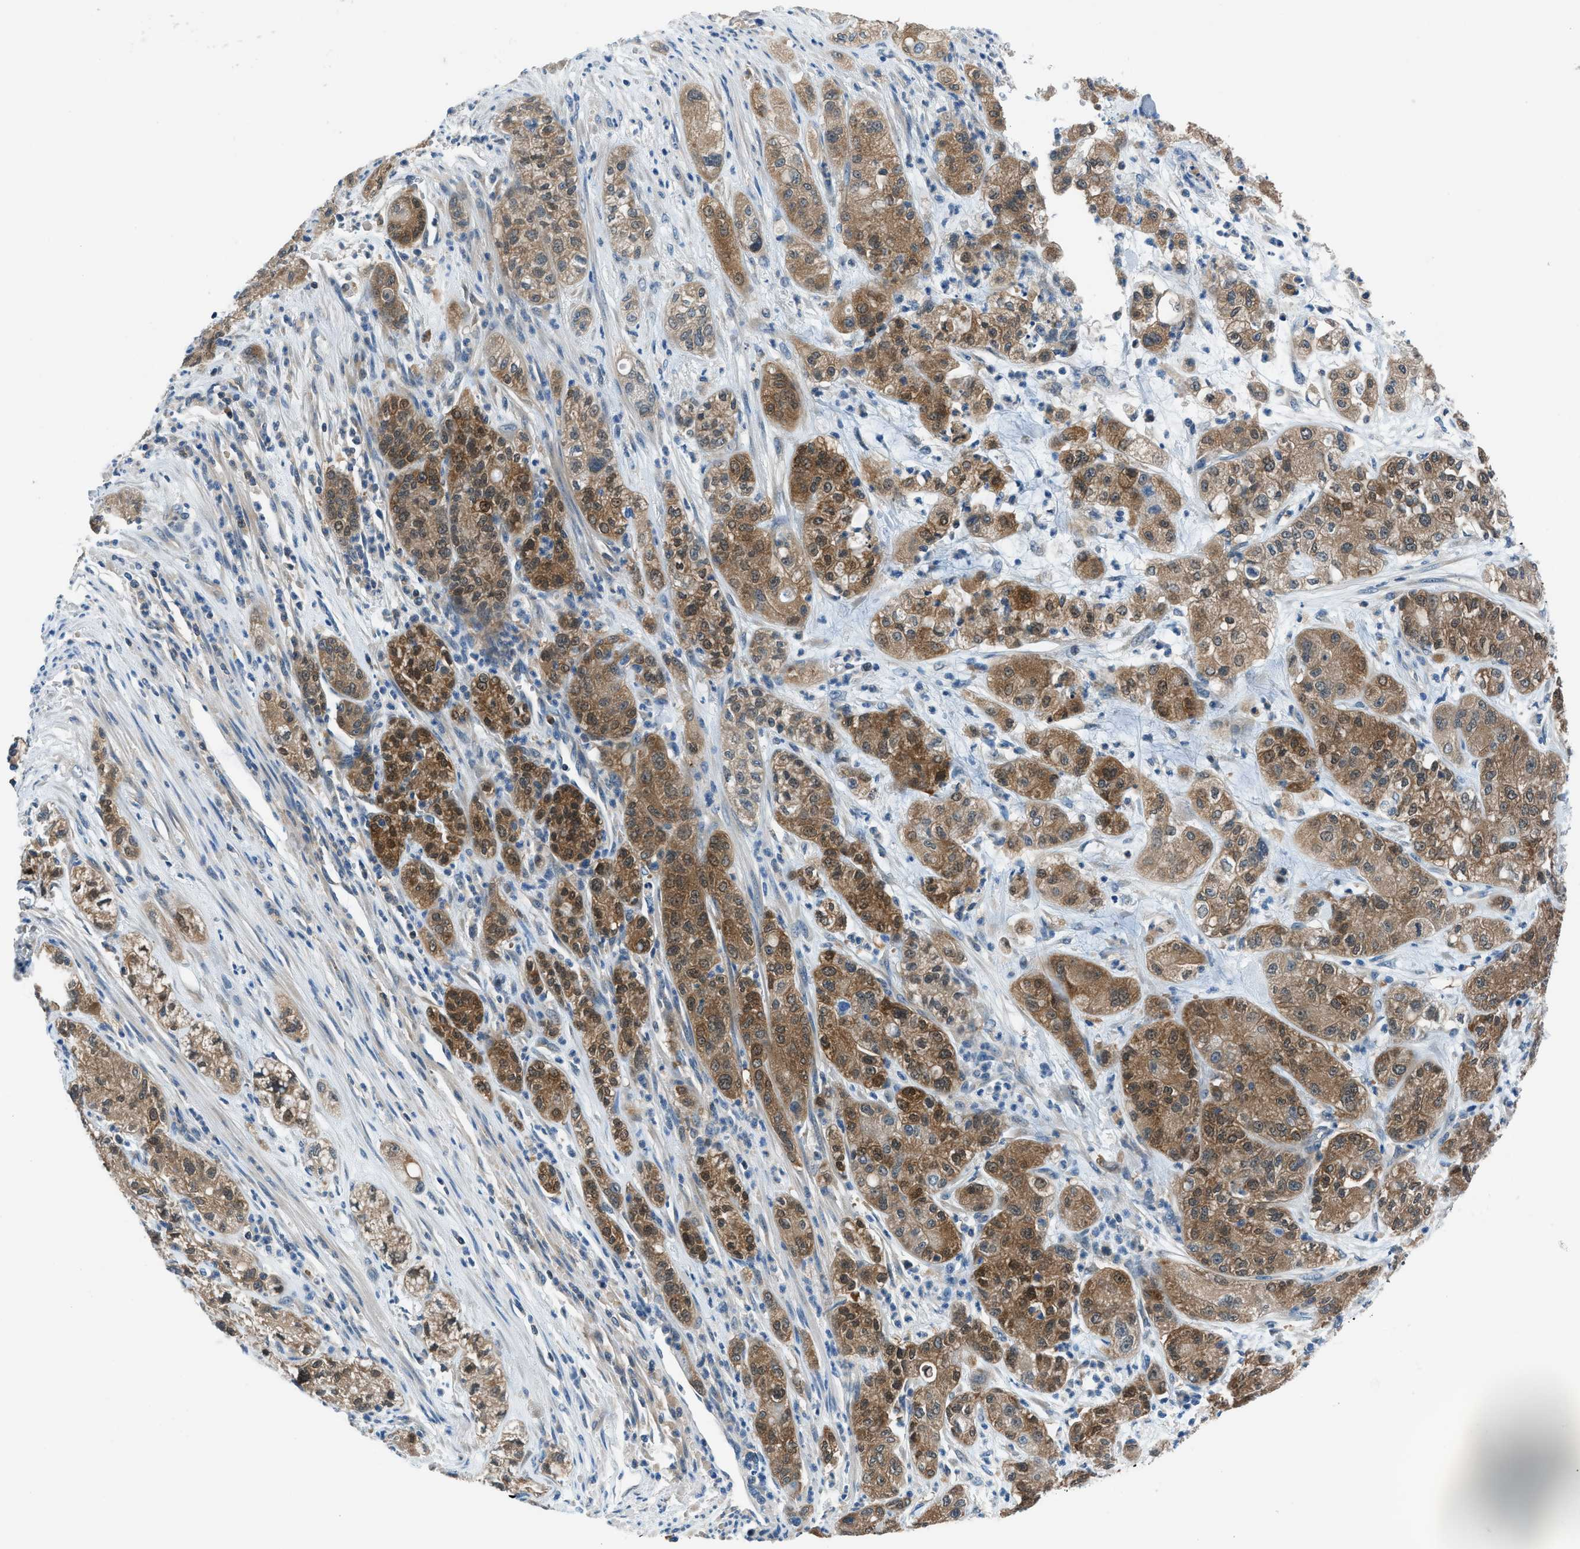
{"staining": {"intensity": "moderate", "quantity": ">75%", "location": "cytoplasmic/membranous"}, "tissue": "pancreatic cancer", "cell_type": "Tumor cells", "image_type": "cancer", "snomed": [{"axis": "morphology", "description": "Adenocarcinoma, NOS"}, {"axis": "topography", "description": "Pancreas"}], "caption": "Protein staining exhibits moderate cytoplasmic/membranous staining in approximately >75% of tumor cells in pancreatic cancer (adenocarcinoma).", "gene": "ACP1", "patient": {"sex": "female", "age": 78}}